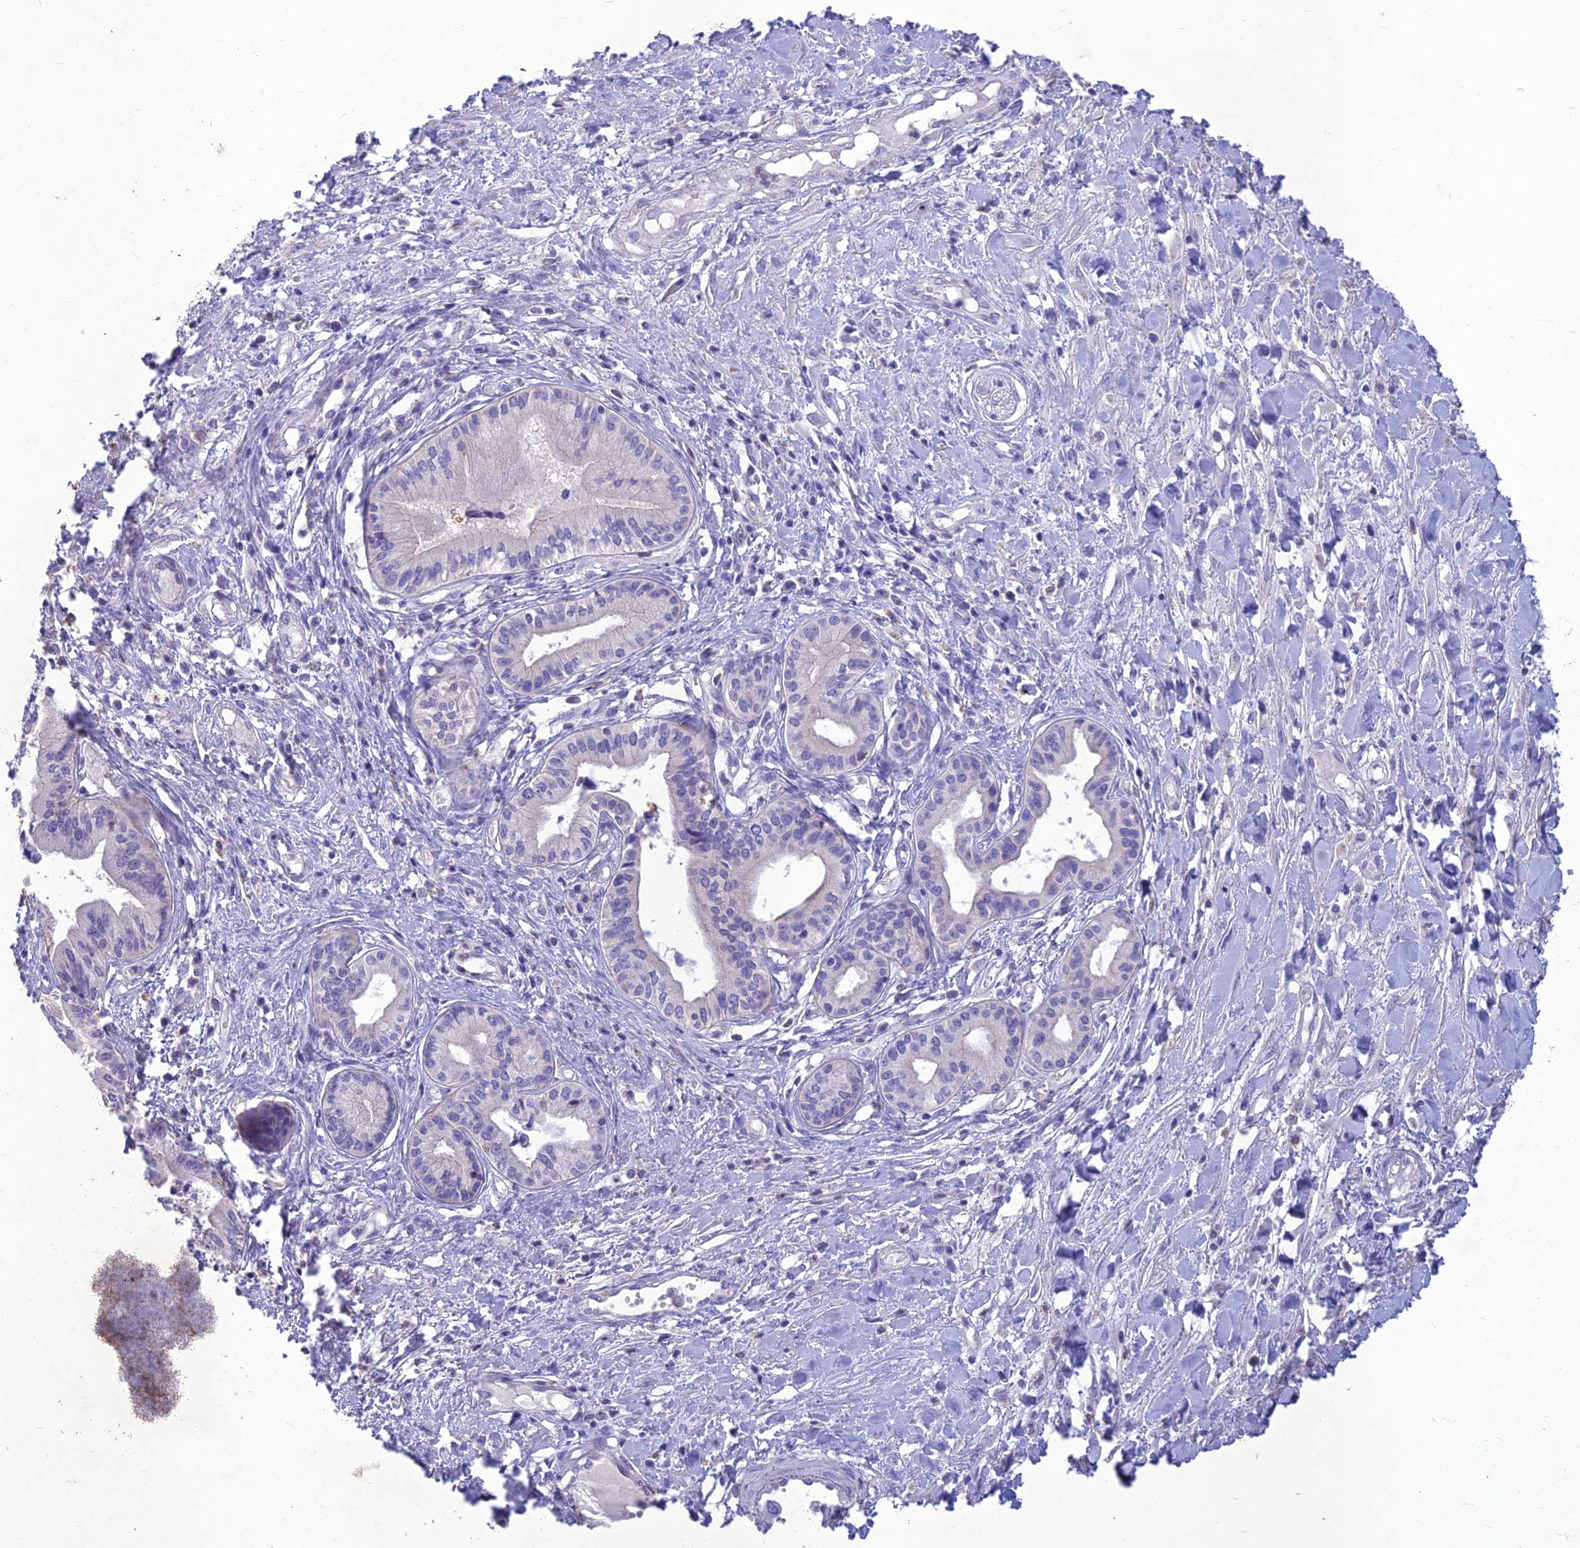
{"staining": {"intensity": "negative", "quantity": "none", "location": "none"}, "tissue": "pancreatic cancer", "cell_type": "Tumor cells", "image_type": "cancer", "snomed": [{"axis": "morphology", "description": "Adenocarcinoma, NOS"}, {"axis": "topography", "description": "Pancreas"}], "caption": "IHC image of human pancreatic adenocarcinoma stained for a protein (brown), which displays no staining in tumor cells. (IHC, brightfield microscopy, high magnification).", "gene": "IFT172", "patient": {"sex": "female", "age": 50}}